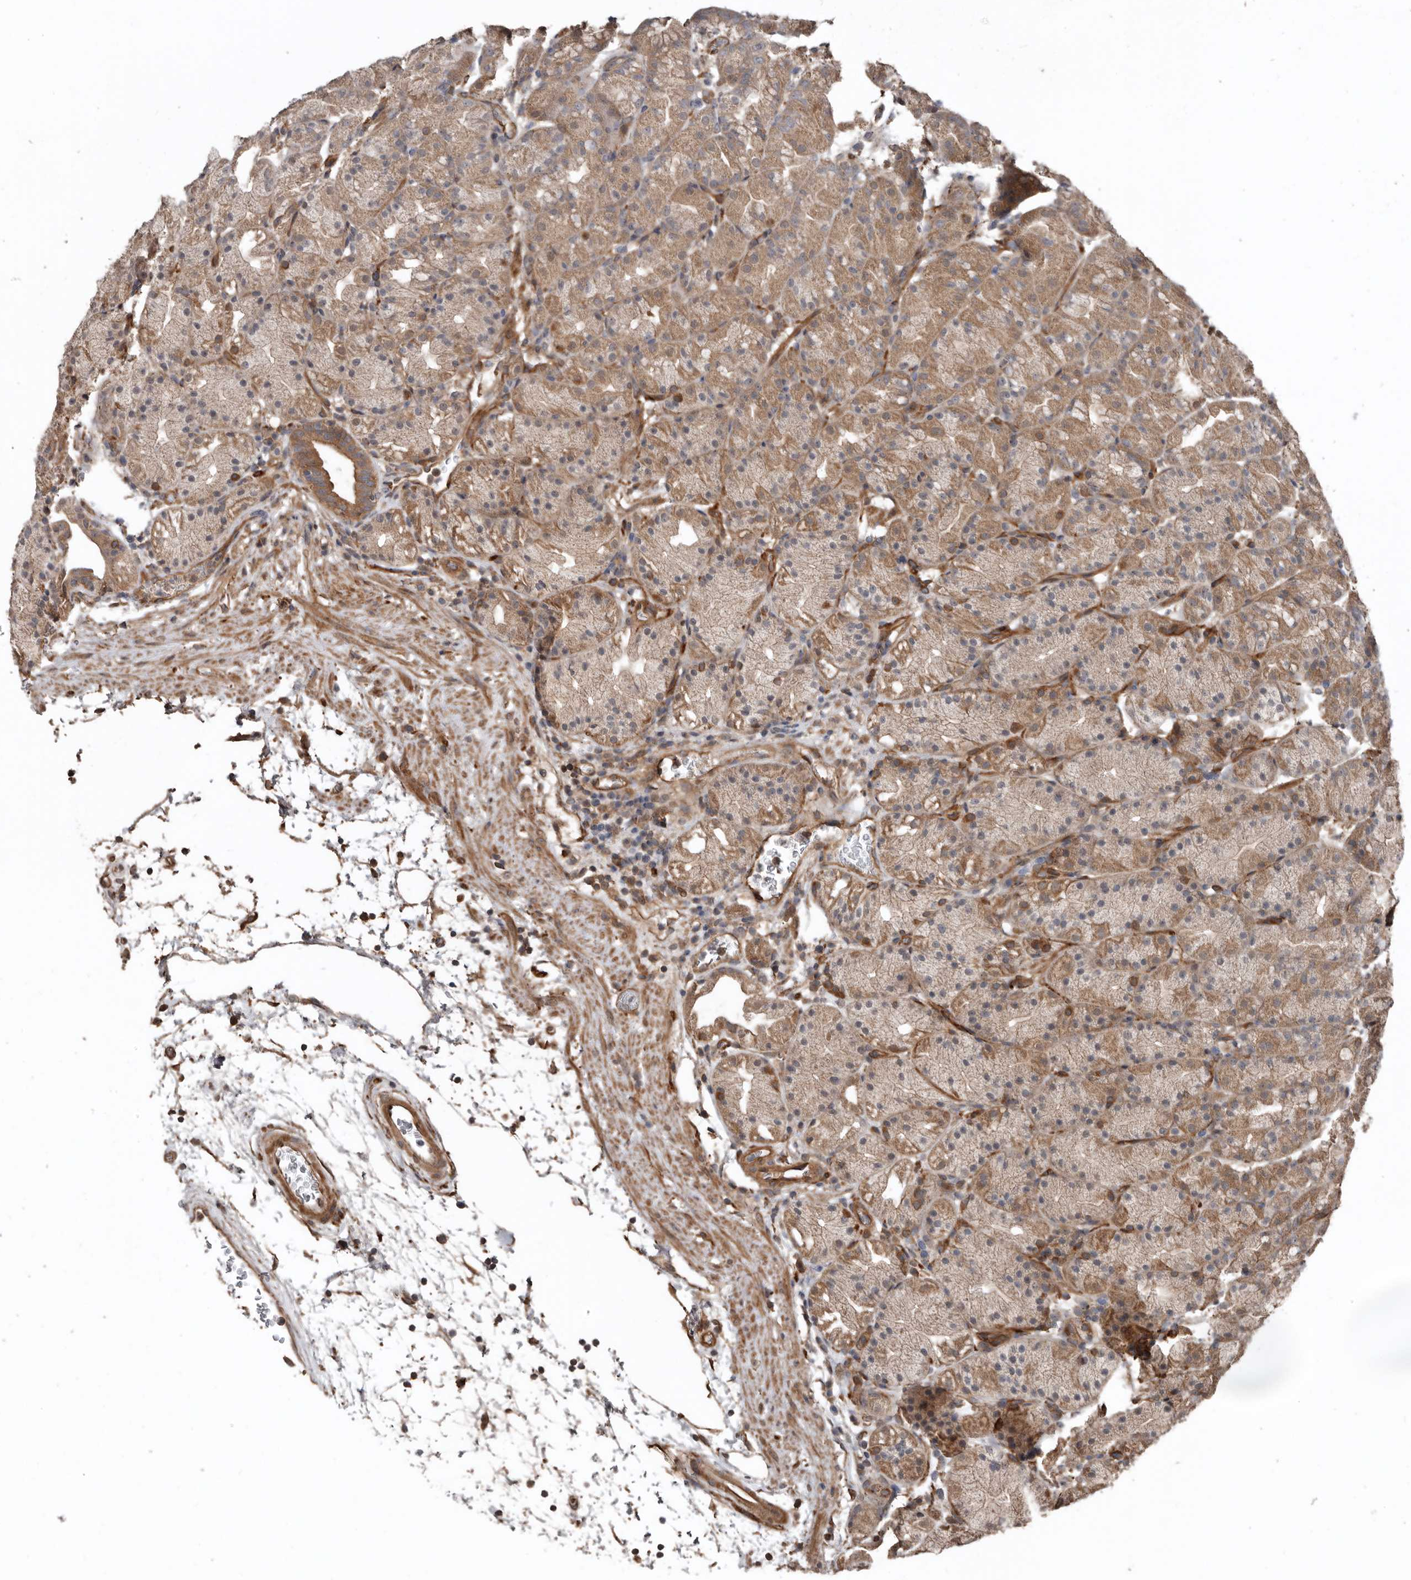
{"staining": {"intensity": "moderate", "quantity": "<25%", "location": "cytoplasmic/membranous"}, "tissue": "stomach", "cell_type": "Glandular cells", "image_type": "normal", "snomed": [{"axis": "morphology", "description": "Normal tissue, NOS"}, {"axis": "topography", "description": "Stomach, upper"}], "caption": "Immunohistochemistry (IHC) (DAB) staining of benign human stomach reveals moderate cytoplasmic/membranous protein staining in about <25% of glandular cells. Nuclei are stained in blue.", "gene": "EXOC3L1", "patient": {"sex": "male", "age": 48}}